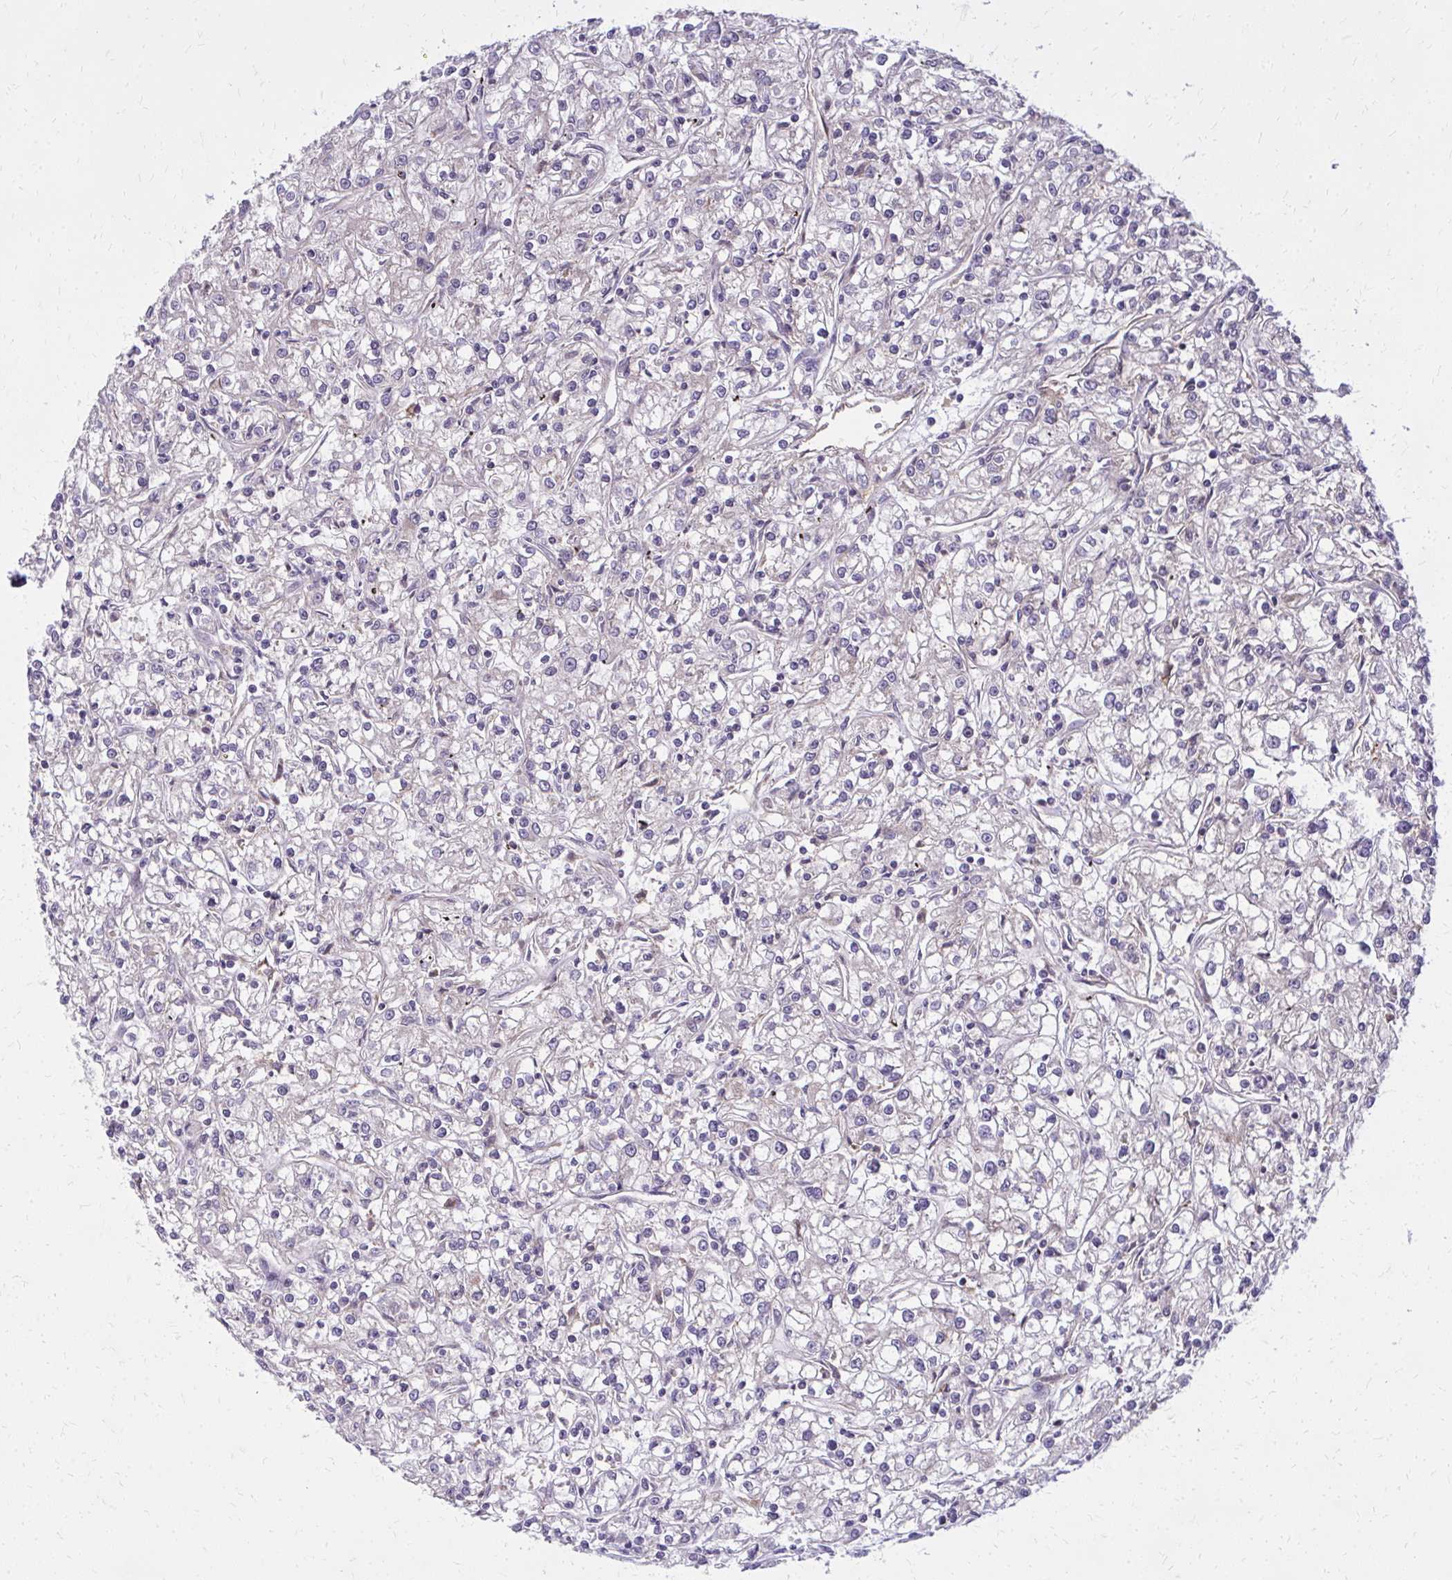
{"staining": {"intensity": "negative", "quantity": "none", "location": "none"}, "tissue": "renal cancer", "cell_type": "Tumor cells", "image_type": "cancer", "snomed": [{"axis": "morphology", "description": "Adenocarcinoma, NOS"}, {"axis": "topography", "description": "Kidney"}], "caption": "Micrograph shows no significant protein staining in tumor cells of renal cancer.", "gene": "OXNAD1", "patient": {"sex": "female", "age": 59}}